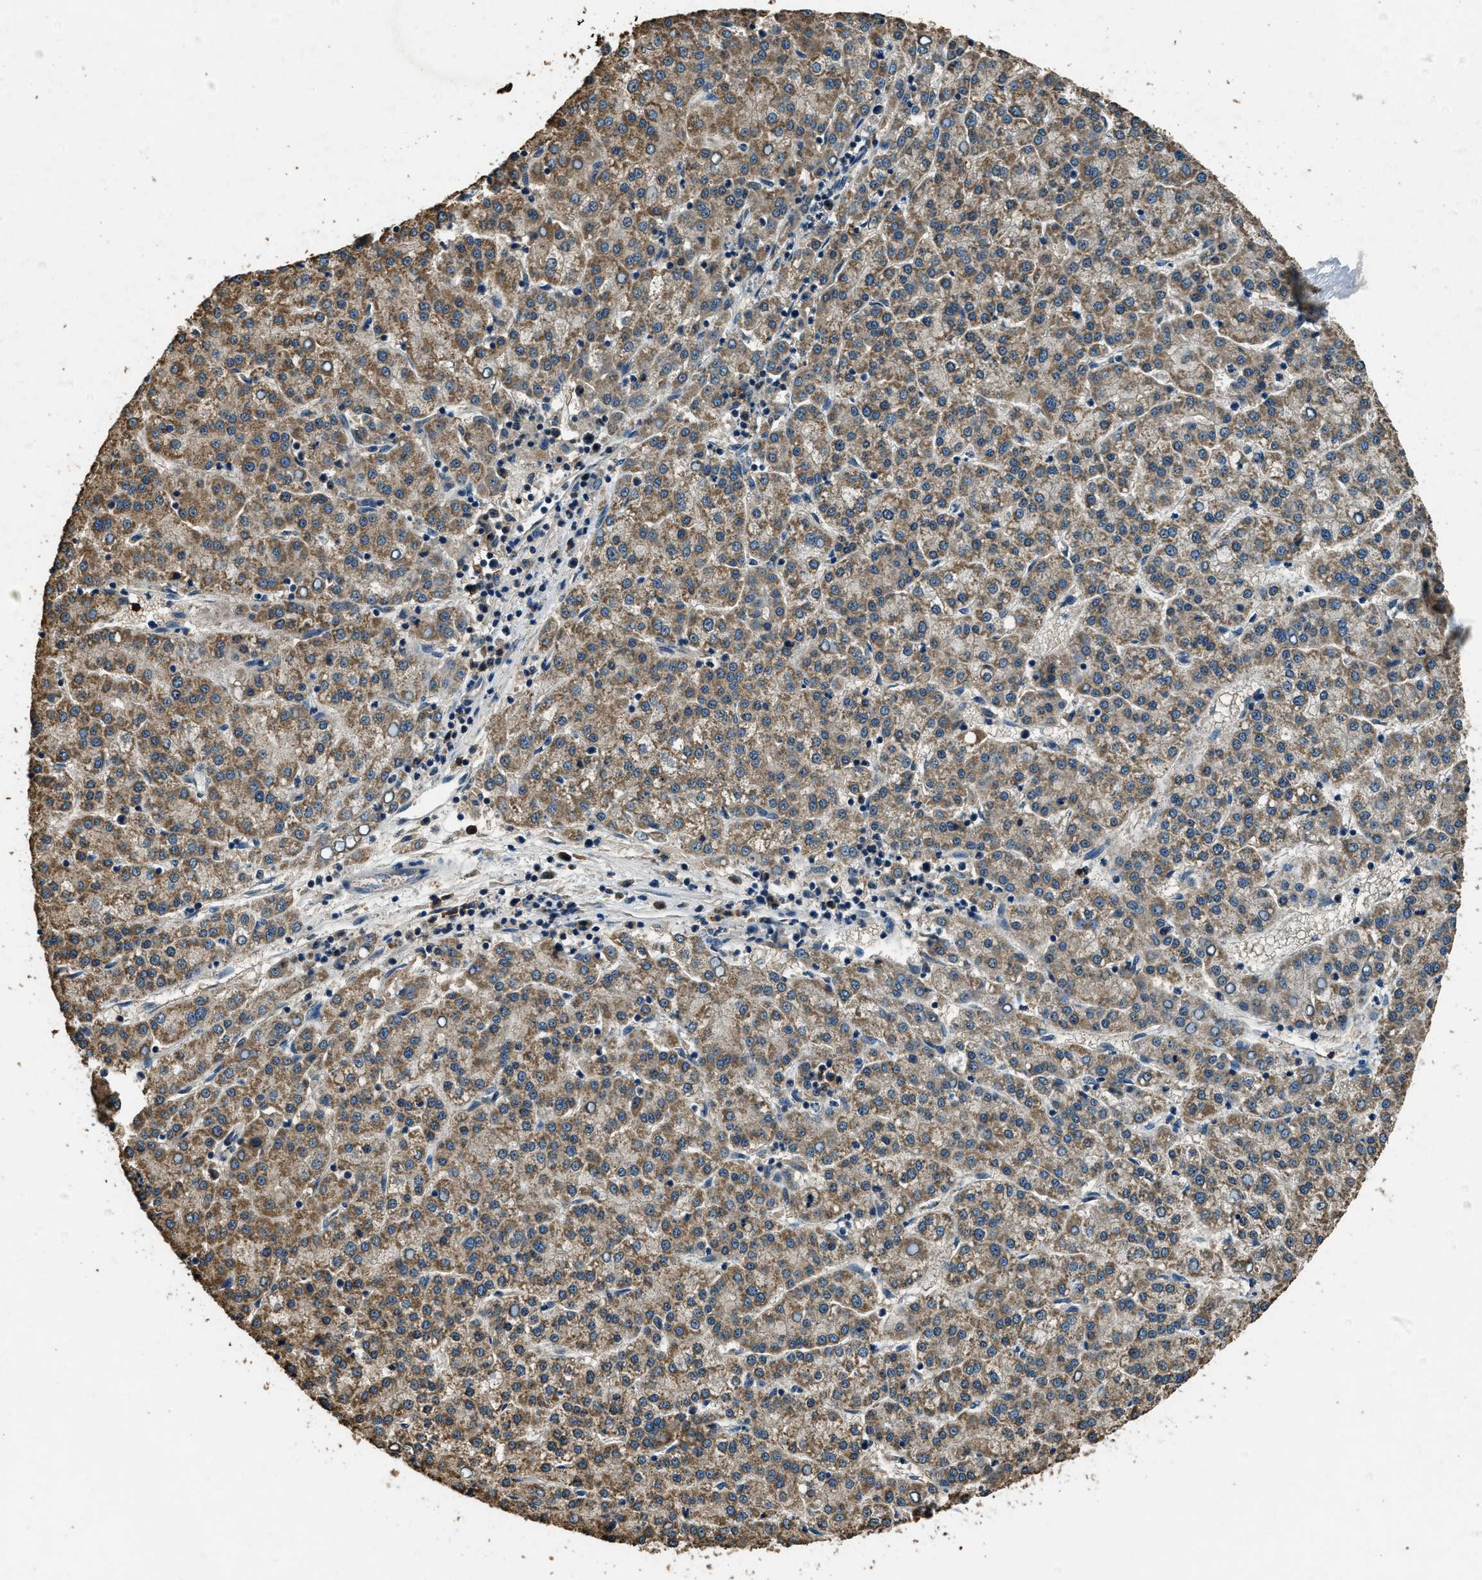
{"staining": {"intensity": "weak", "quantity": ">75%", "location": "cytoplasmic/membranous"}, "tissue": "liver cancer", "cell_type": "Tumor cells", "image_type": "cancer", "snomed": [{"axis": "morphology", "description": "Carcinoma, Hepatocellular, NOS"}, {"axis": "topography", "description": "Liver"}], "caption": "Protein analysis of liver cancer tissue exhibits weak cytoplasmic/membranous expression in about >75% of tumor cells. The staining was performed using DAB (3,3'-diaminobenzidine) to visualize the protein expression in brown, while the nuclei were stained in blue with hematoxylin (Magnification: 20x).", "gene": "SALL3", "patient": {"sex": "female", "age": 58}}